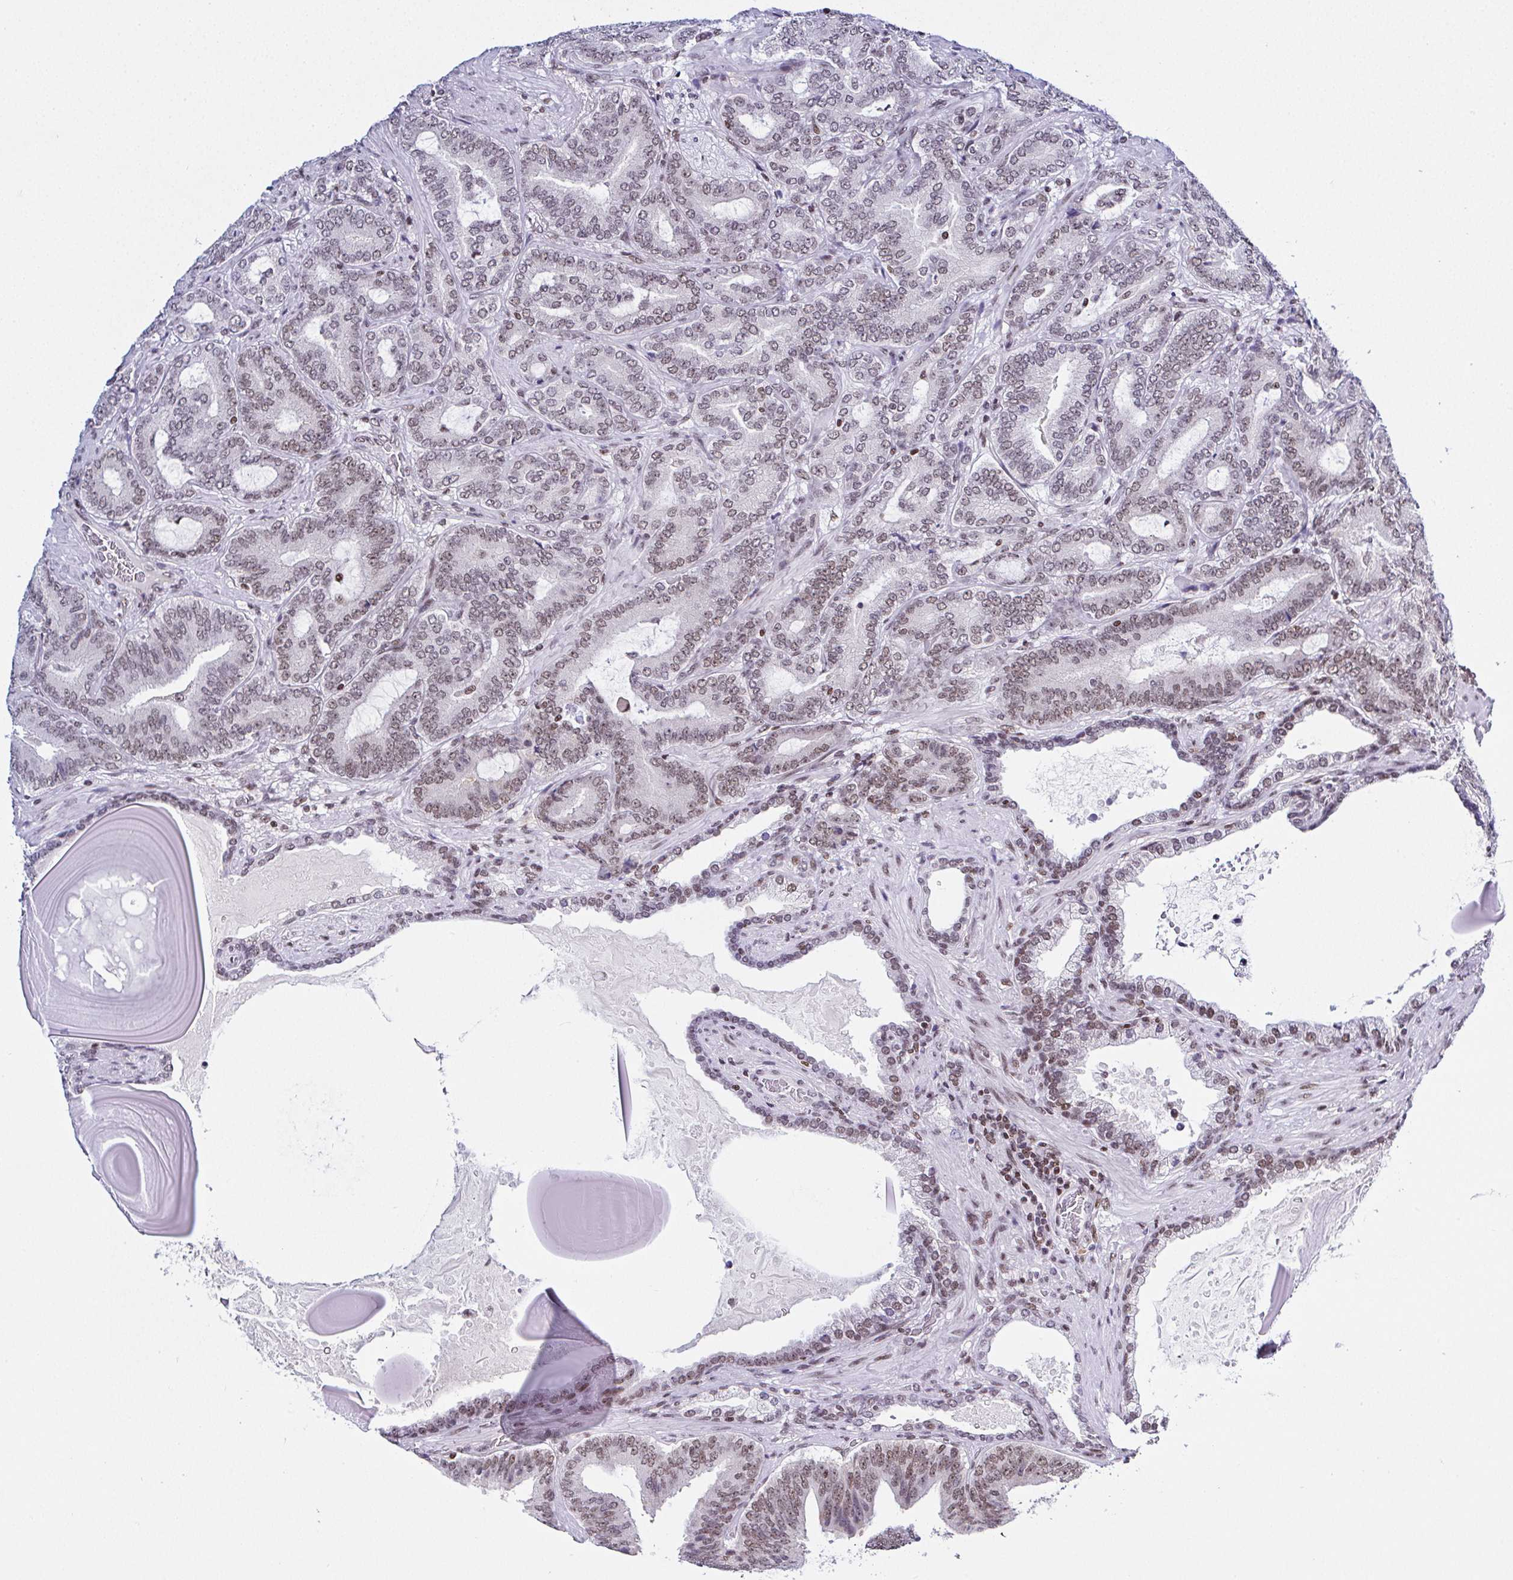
{"staining": {"intensity": "moderate", "quantity": "25%-75%", "location": "nuclear"}, "tissue": "prostate cancer", "cell_type": "Tumor cells", "image_type": "cancer", "snomed": [{"axis": "morphology", "description": "Adenocarcinoma, High grade"}, {"axis": "topography", "description": "Prostate"}], "caption": "High-grade adenocarcinoma (prostate) was stained to show a protein in brown. There is medium levels of moderate nuclear staining in approximately 25%-75% of tumor cells.", "gene": "DR1", "patient": {"sex": "male", "age": 62}}